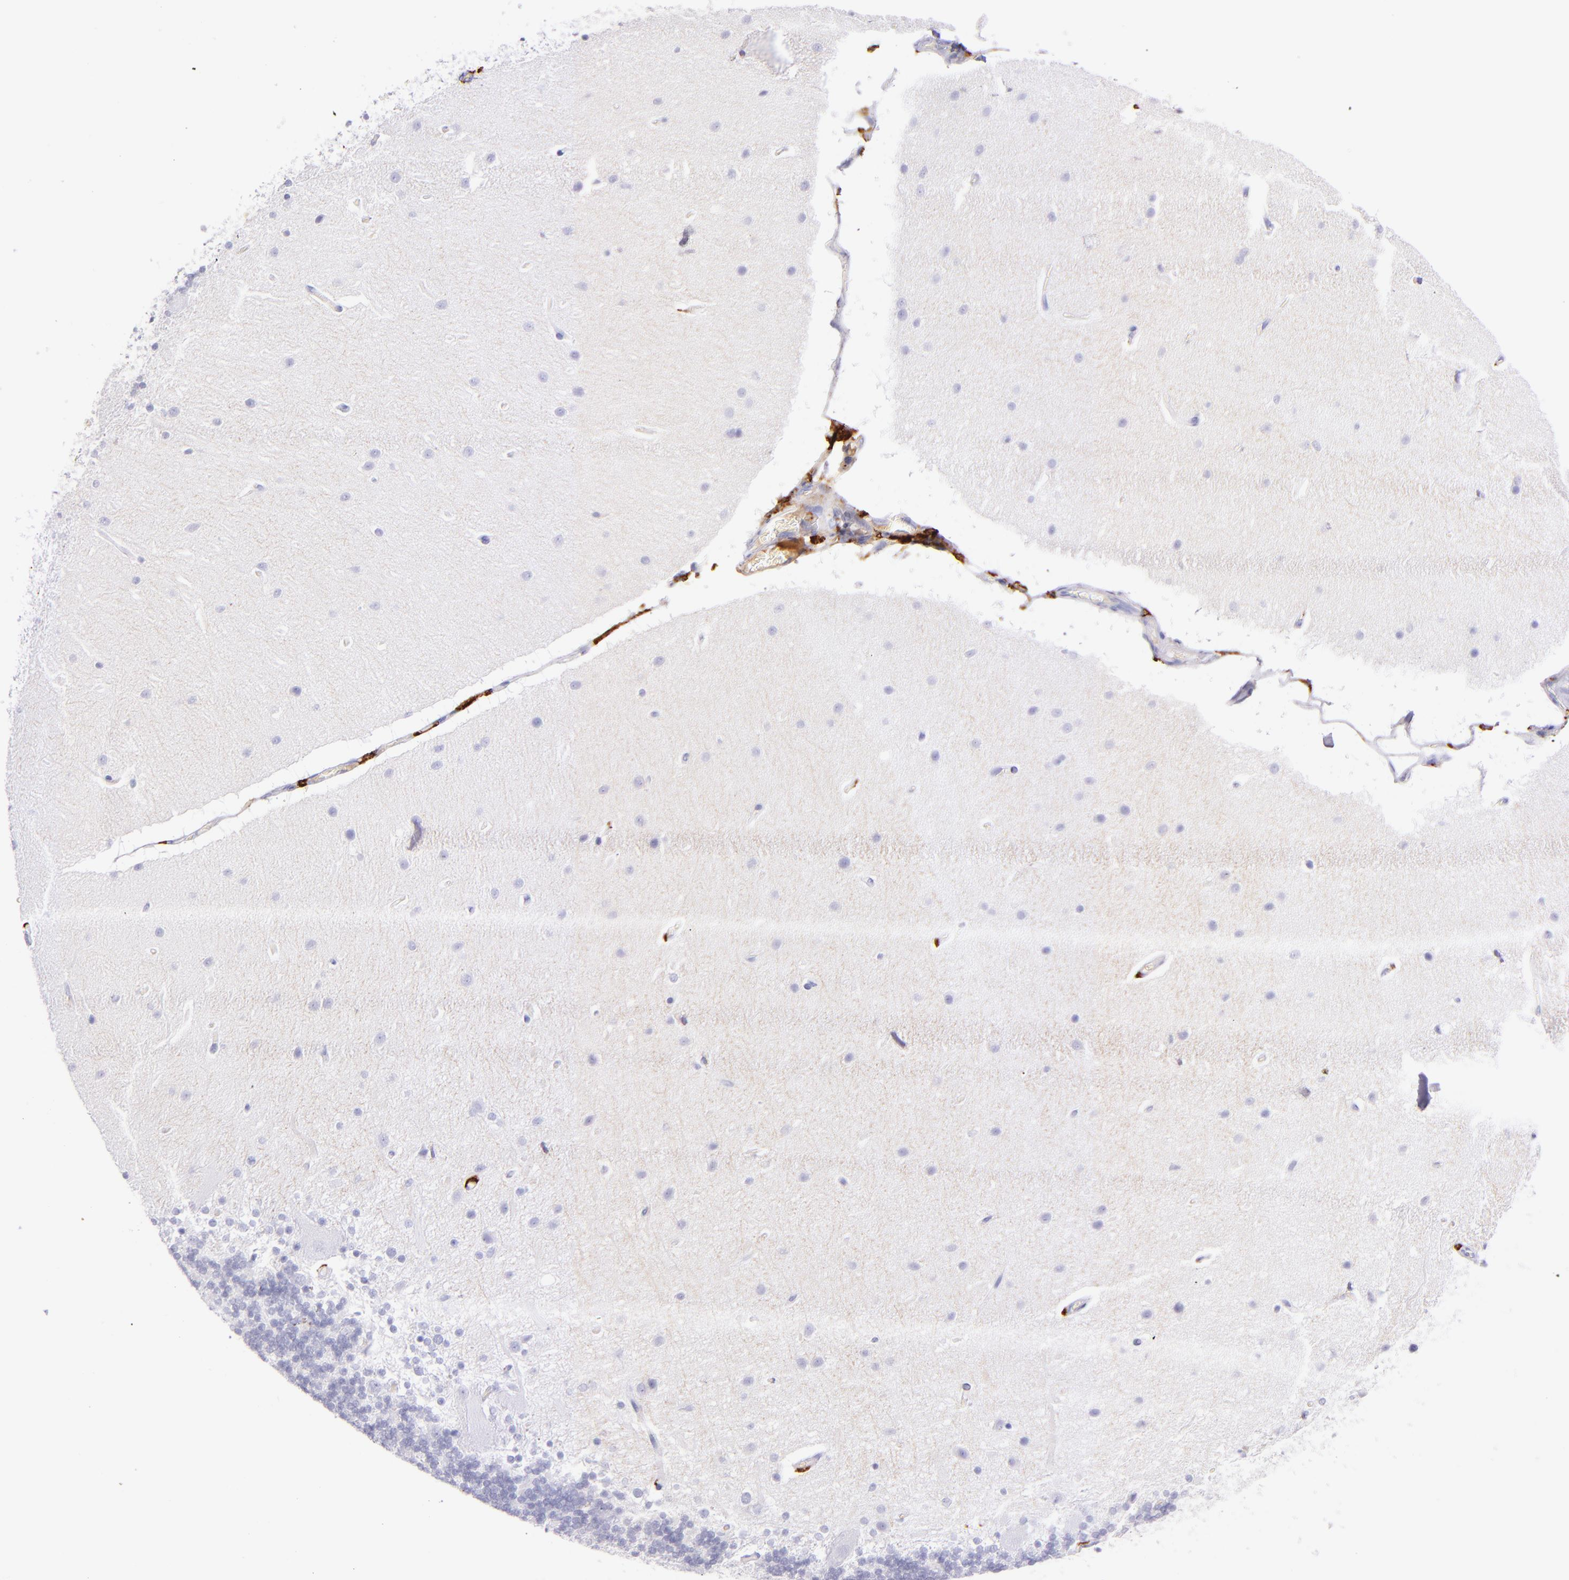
{"staining": {"intensity": "negative", "quantity": "none", "location": "none"}, "tissue": "cerebellum", "cell_type": "Cells in granular layer", "image_type": "normal", "snomed": [{"axis": "morphology", "description": "Normal tissue, NOS"}, {"axis": "topography", "description": "Cerebellum"}], "caption": "IHC of benign human cerebellum displays no positivity in cells in granular layer.", "gene": "CD163", "patient": {"sex": "female", "age": 54}}